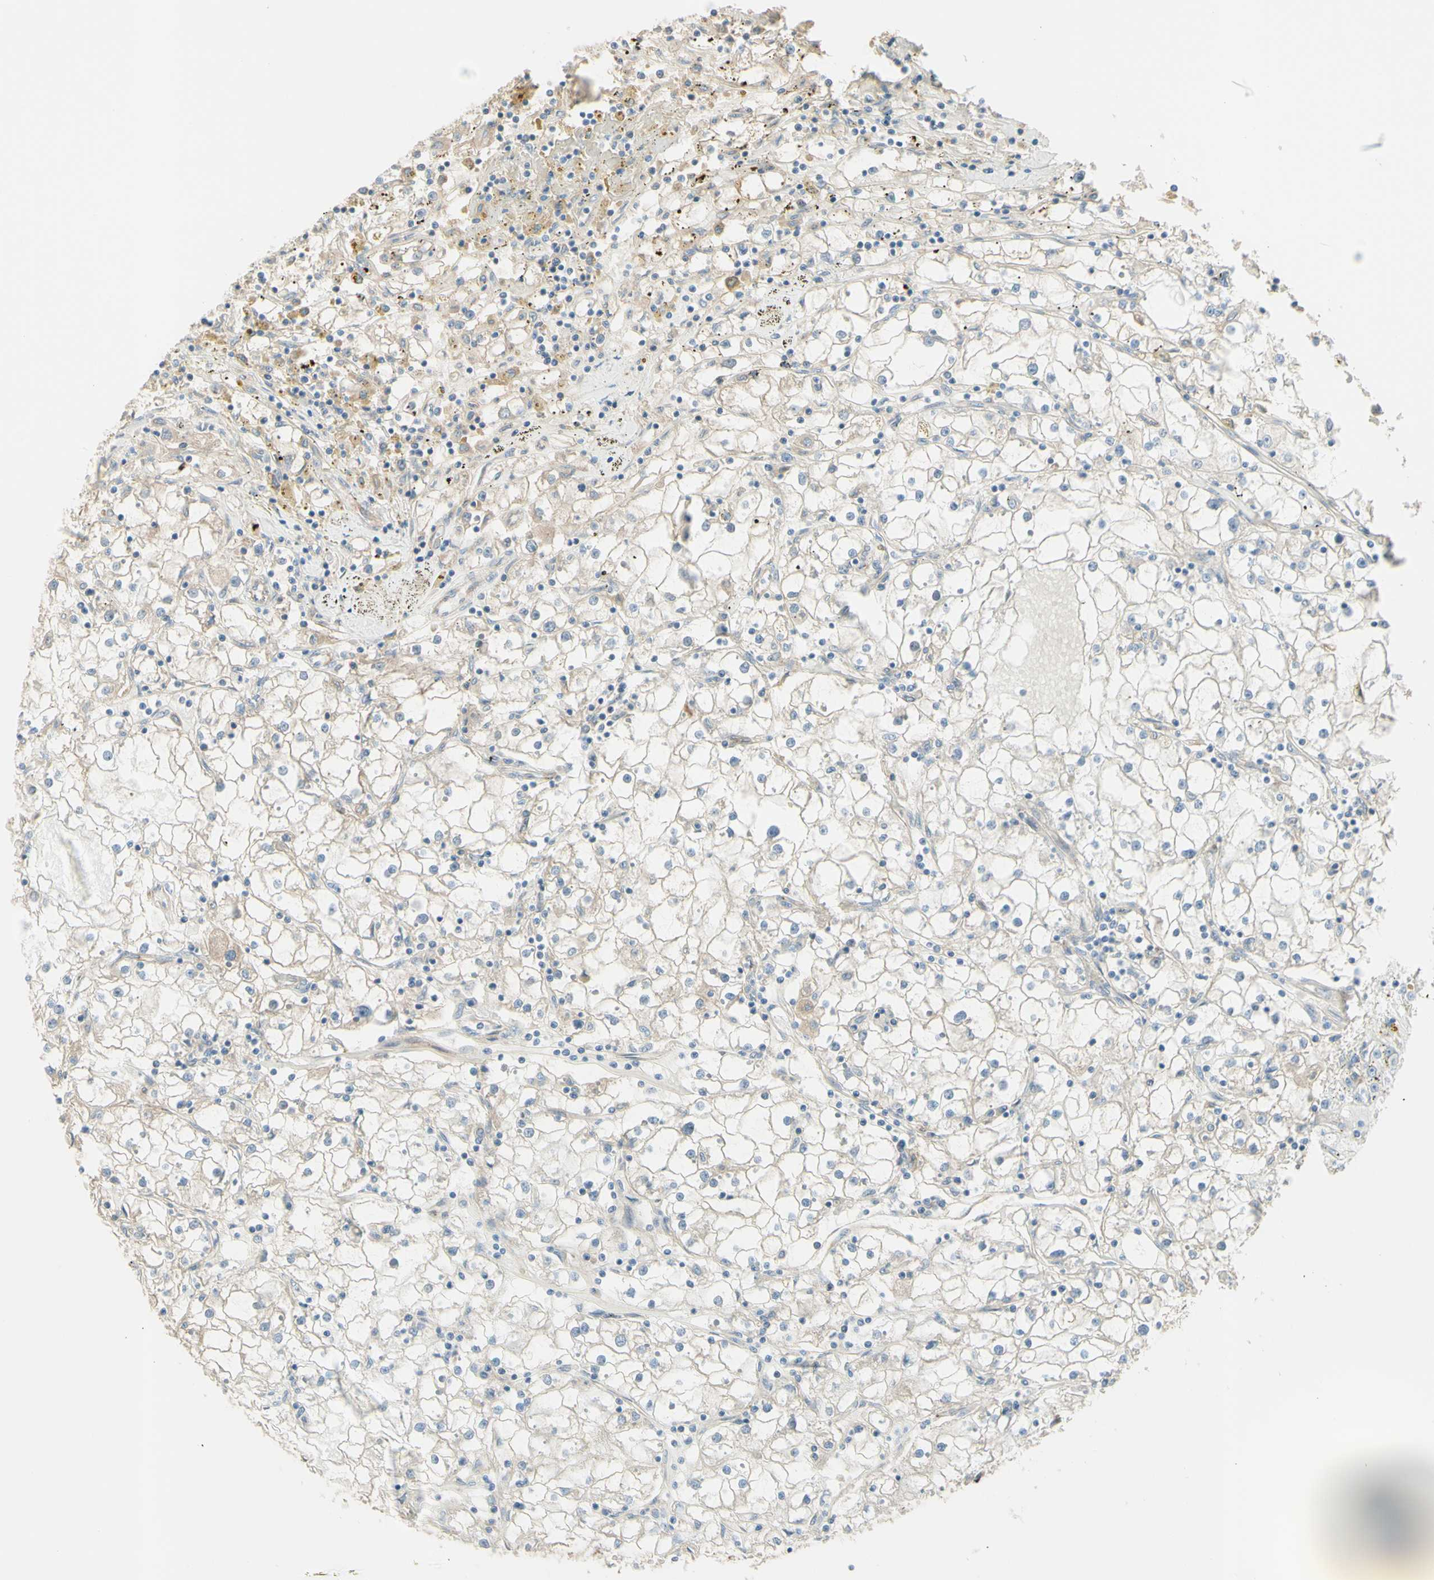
{"staining": {"intensity": "negative", "quantity": "none", "location": "none"}, "tissue": "renal cancer", "cell_type": "Tumor cells", "image_type": "cancer", "snomed": [{"axis": "morphology", "description": "Adenocarcinoma, NOS"}, {"axis": "topography", "description": "Kidney"}], "caption": "This is a photomicrograph of immunohistochemistry (IHC) staining of adenocarcinoma (renal), which shows no expression in tumor cells.", "gene": "ANGPT2", "patient": {"sex": "male", "age": 56}}